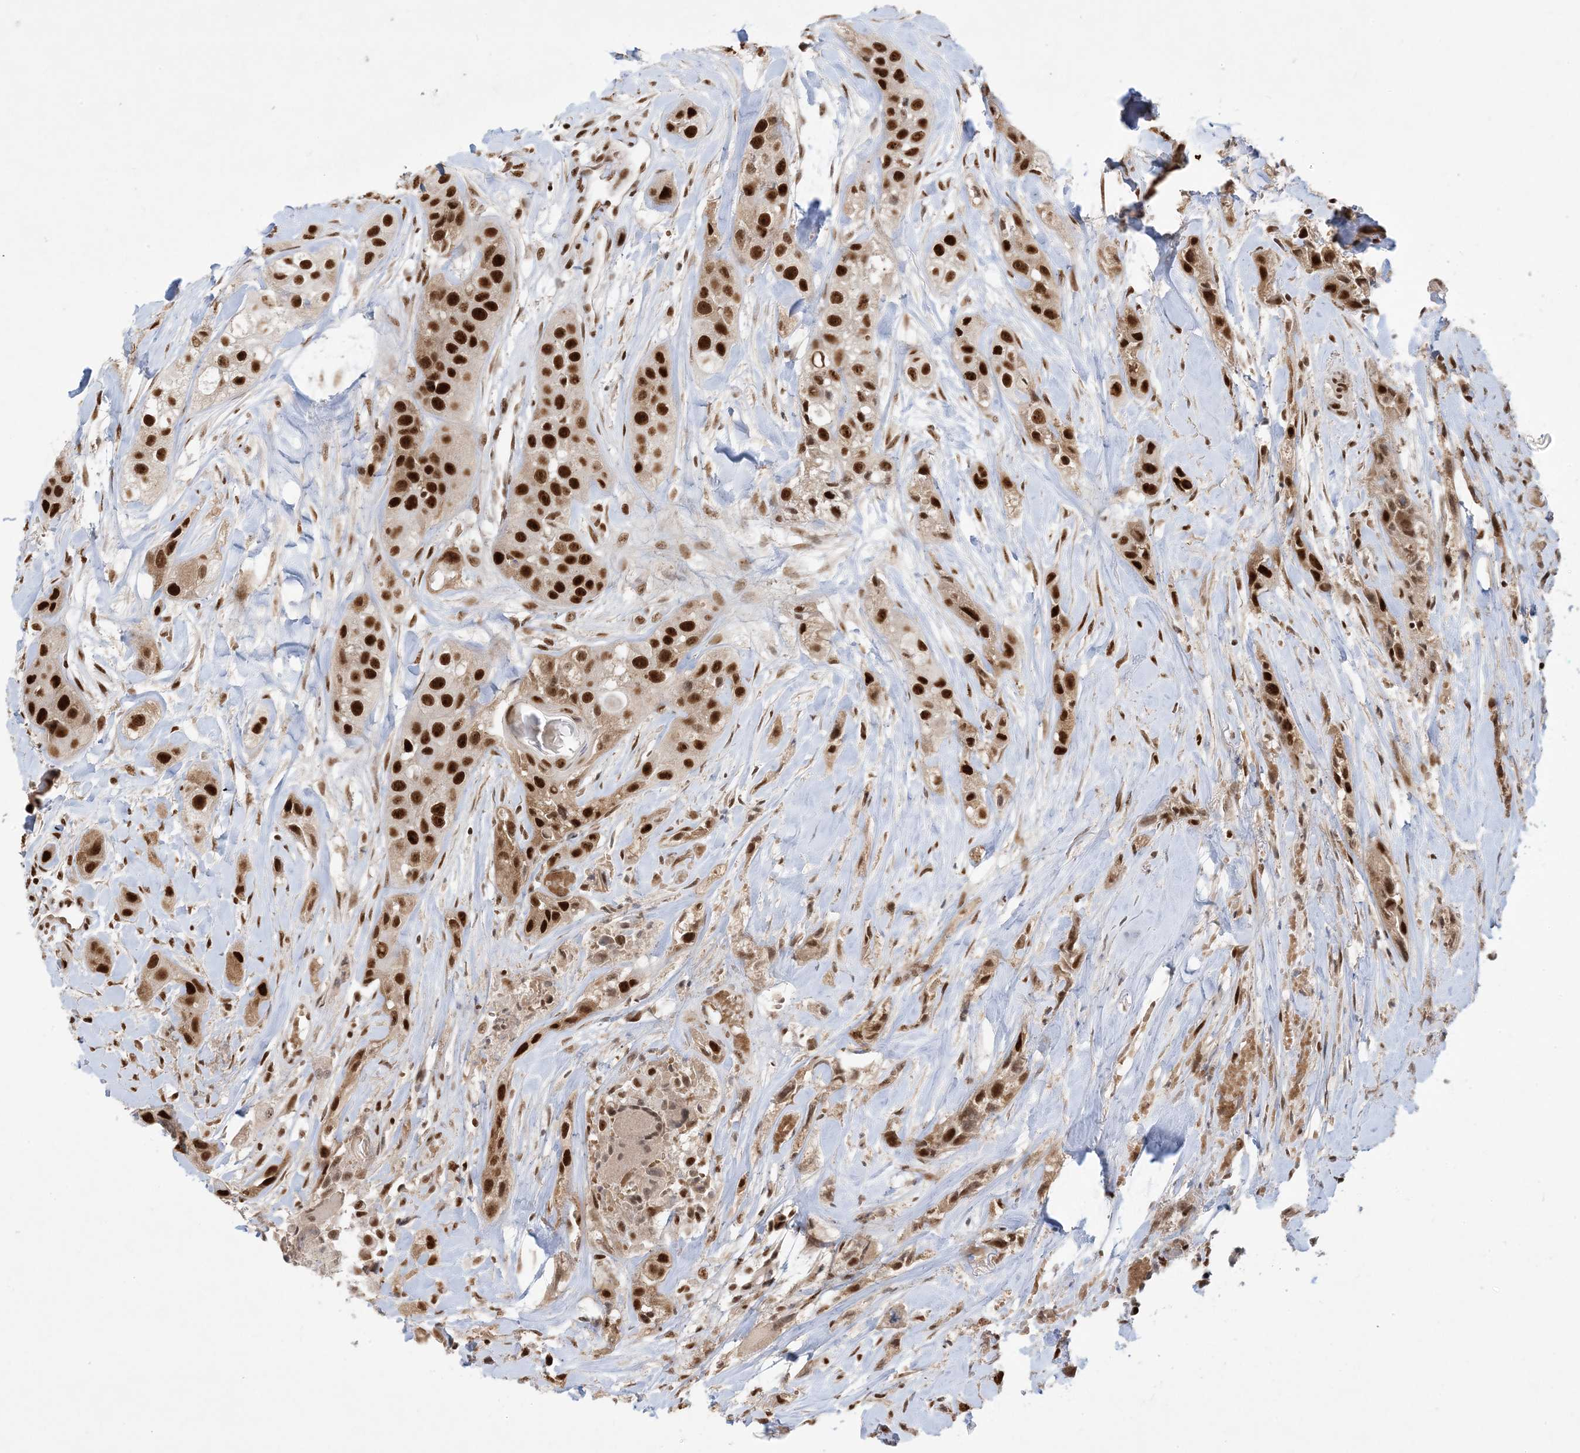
{"staining": {"intensity": "strong", "quantity": ">75%", "location": "nuclear"}, "tissue": "head and neck cancer", "cell_type": "Tumor cells", "image_type": "cancer", "snomed": [{"axis": "morphology", "description": "Normal tissue, NOS"}, {"axis": "morphology", "description": "Squamous cell carcinoma, NOS"}, {"axis": "topography", "description": "Skeletal muscle"}, {"axis": "topography", "description": "Head-Neck"}], "caption": "Head and neck squamous cell carcinoma stained with a brown dye reveals strong nuclear positive staining in about >75% of tumor cells.", "gene": "PPIL2", "patient": {"sex": "male", "age": 51}}